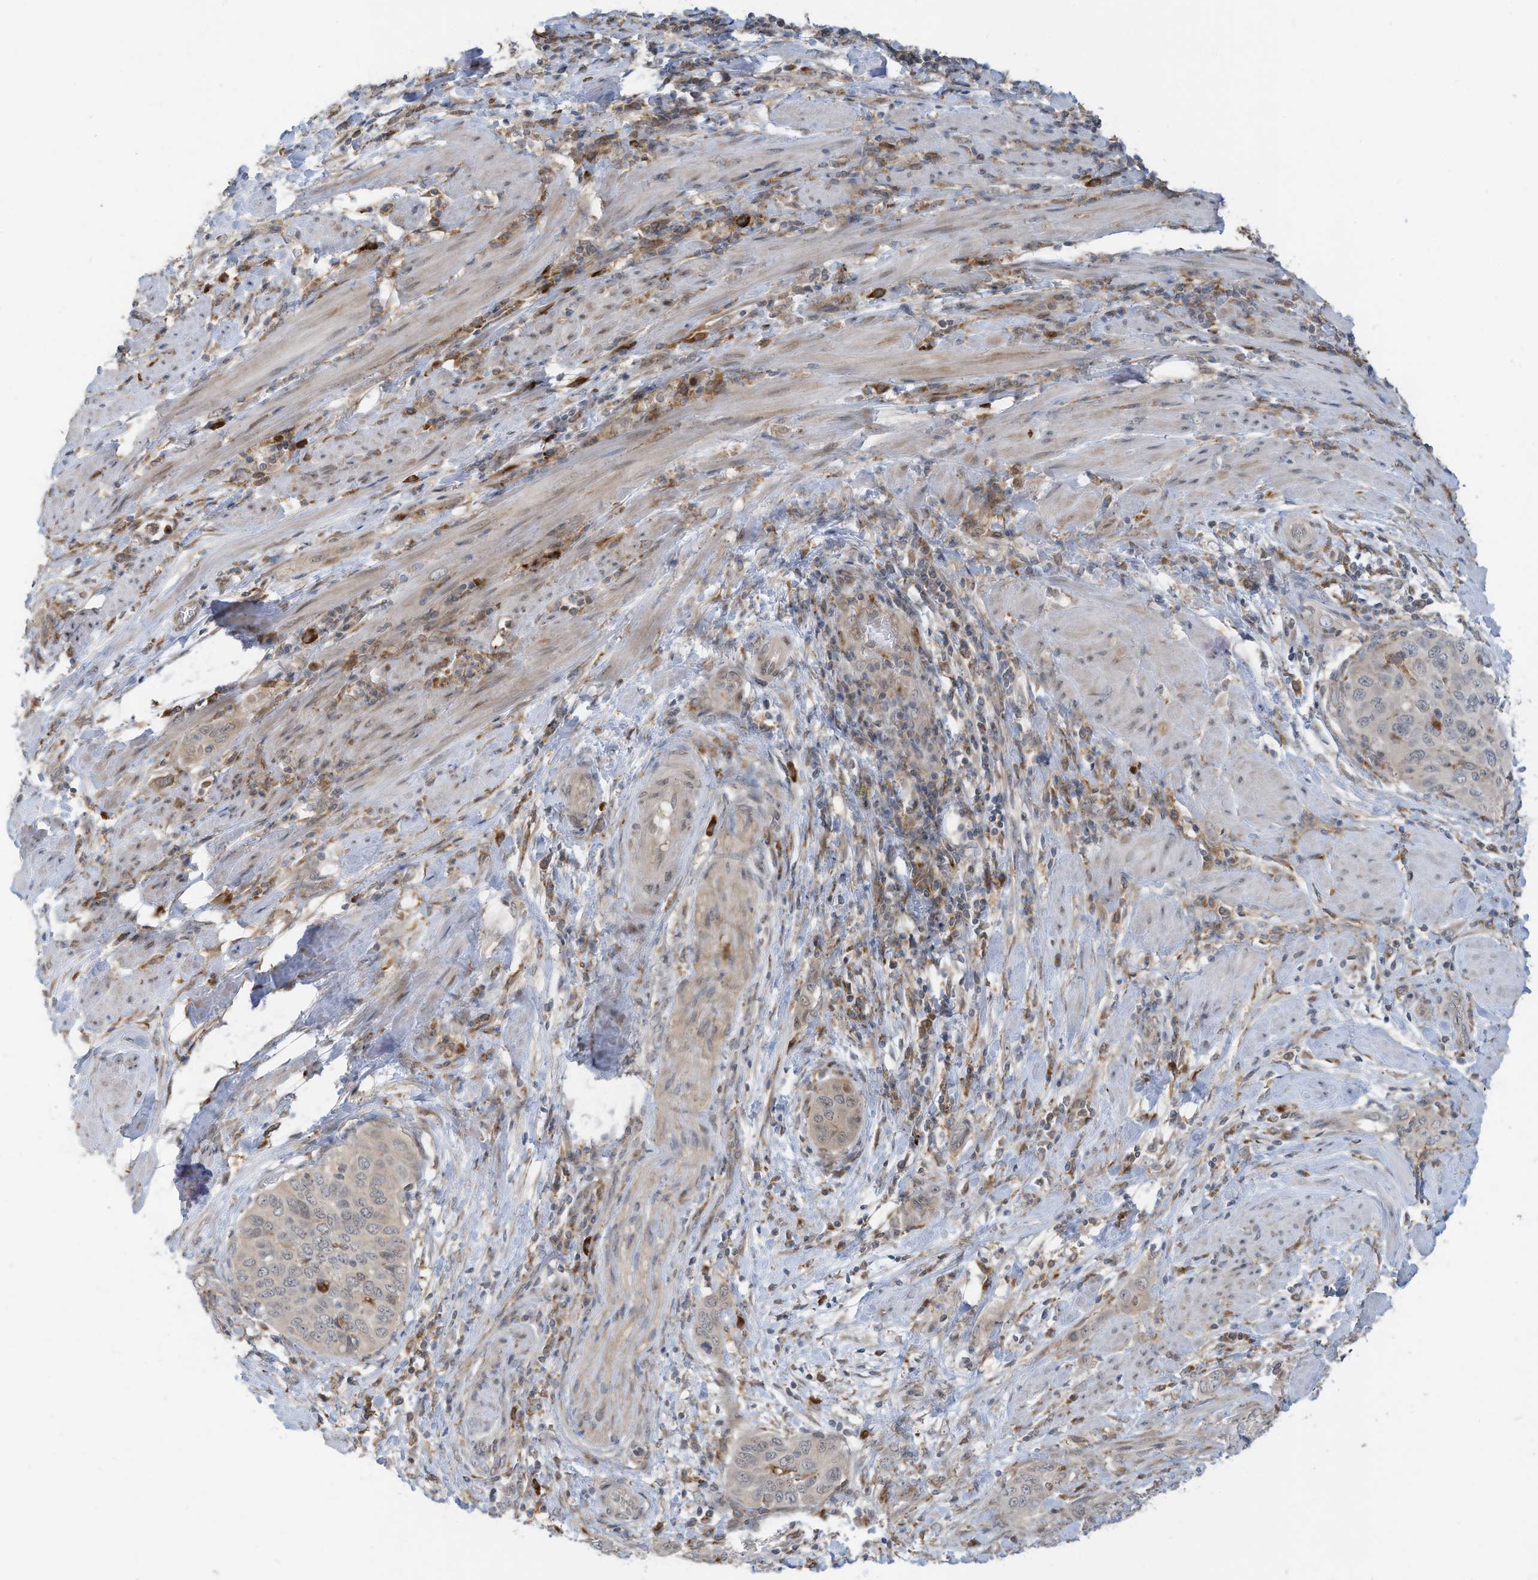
{"staining": {"intensity": "weak", "quantity": "<25%", "location": "cytoplasmic/membranous"}, "tissue": "cervical cancer", "cell_type": "Tumor cells", "image_type": "cancer", "snomed": [{"axis": "morphology", "description": "Squamous cell carcinoma, NOS"}, {"axis": "topography", "description": "Cervix"}], "caption": "Micrograph shows no protein positivity in tumor cells of cervical cancer tissue.", "gene": "DZIP3", "patient": {"sex": "female", "age": 60}}